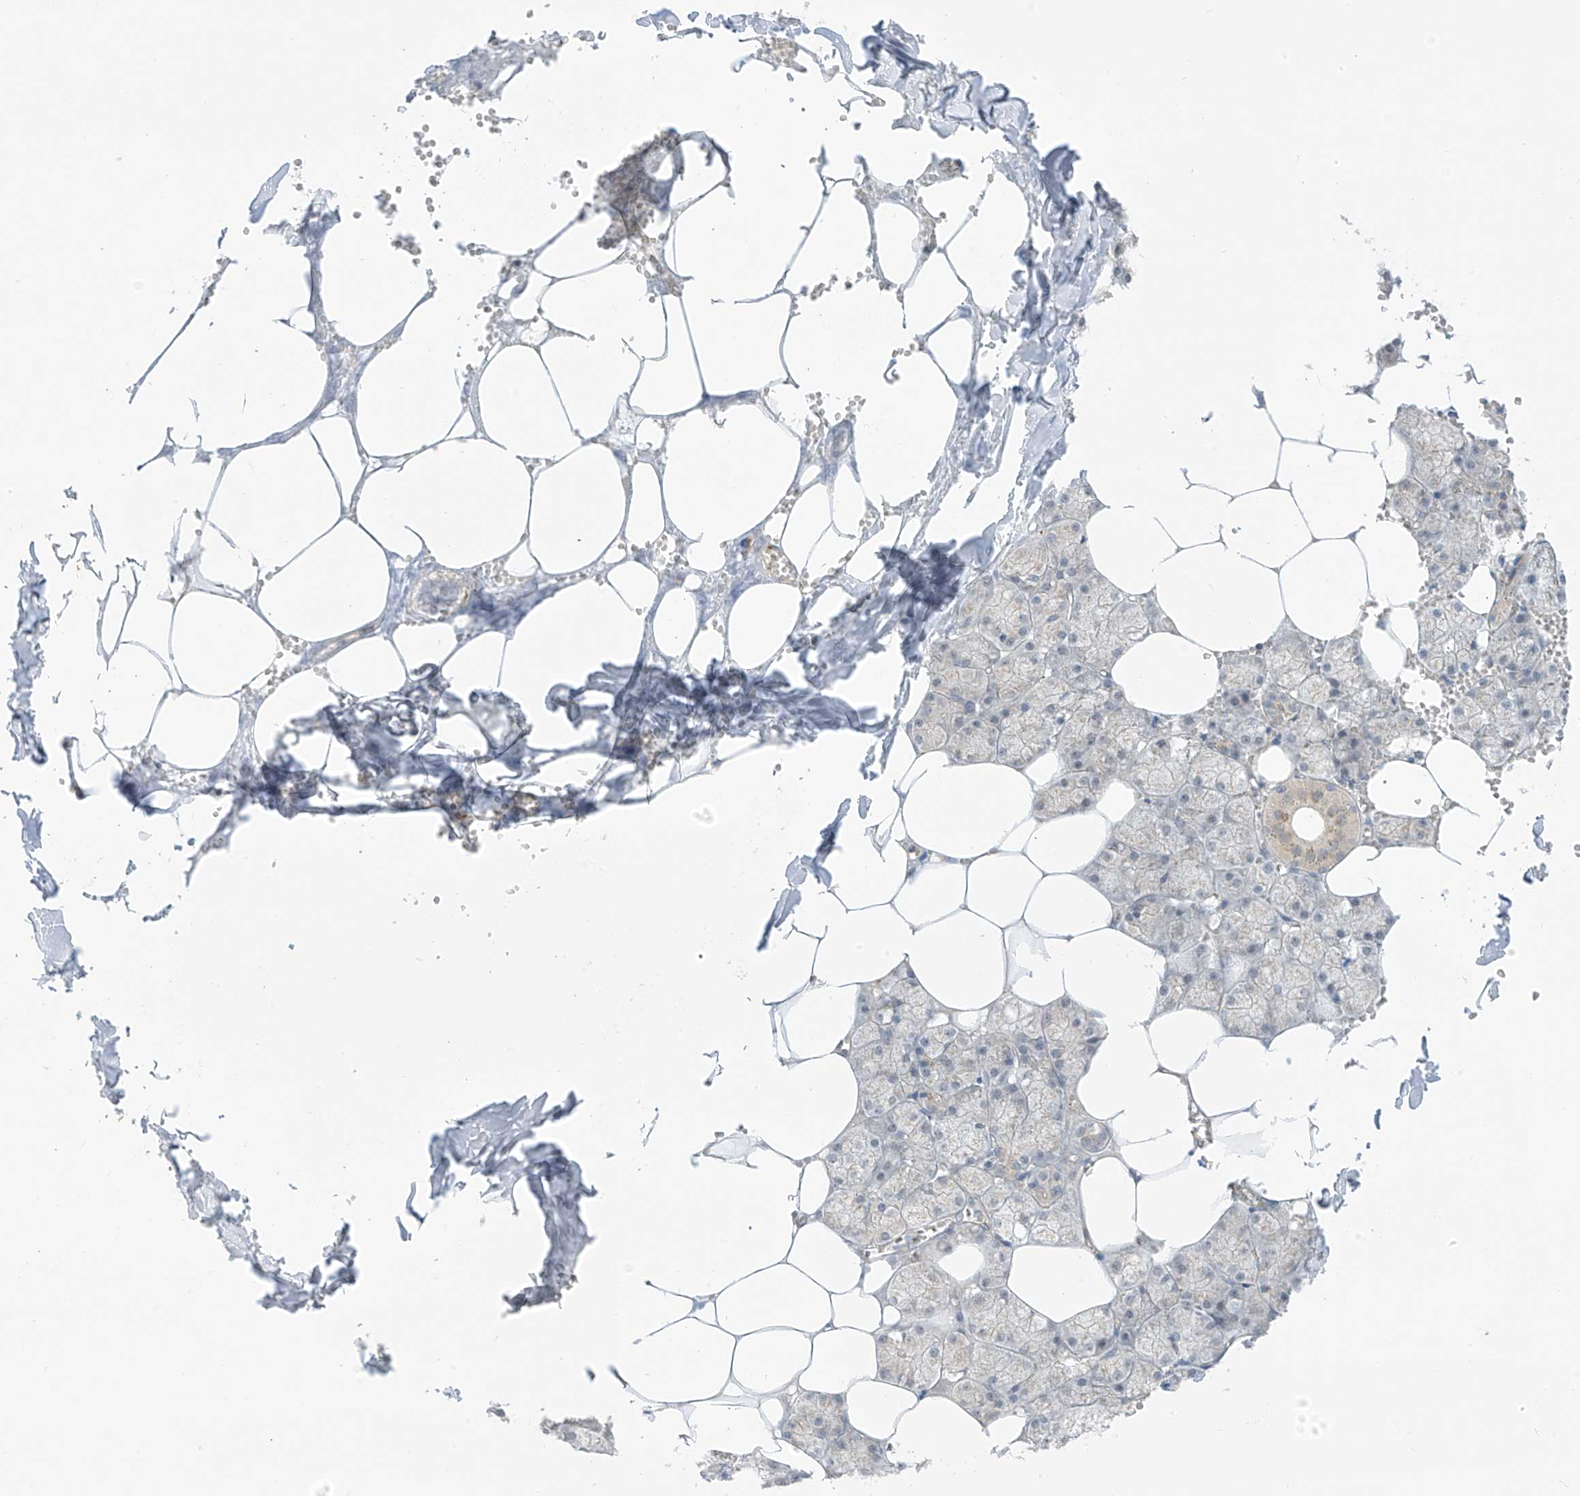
{"staining": {"intensity": "weak", "quantity": "<25%", "location": "cytoplasmic/membranous"}, "tissue": "salivary gland", "cell_type": "Glandular cells", "image_type": "normal", "snomed": [{"axis": "morphology", "description": "Normal tissue, NOS"}, {"axis": "topography", "description": "Salivary gland"}], "caption": "High magnification brightfield microscopy of unremarkable salivary gland stained with DAB (3,3'-diaminobenzidine) (brown) and counterstained with hematoxylin (blue): glandular cells show no significant staining.", "gene": "HS6ST2", "patient": {"sex": "male", "age": 62}}